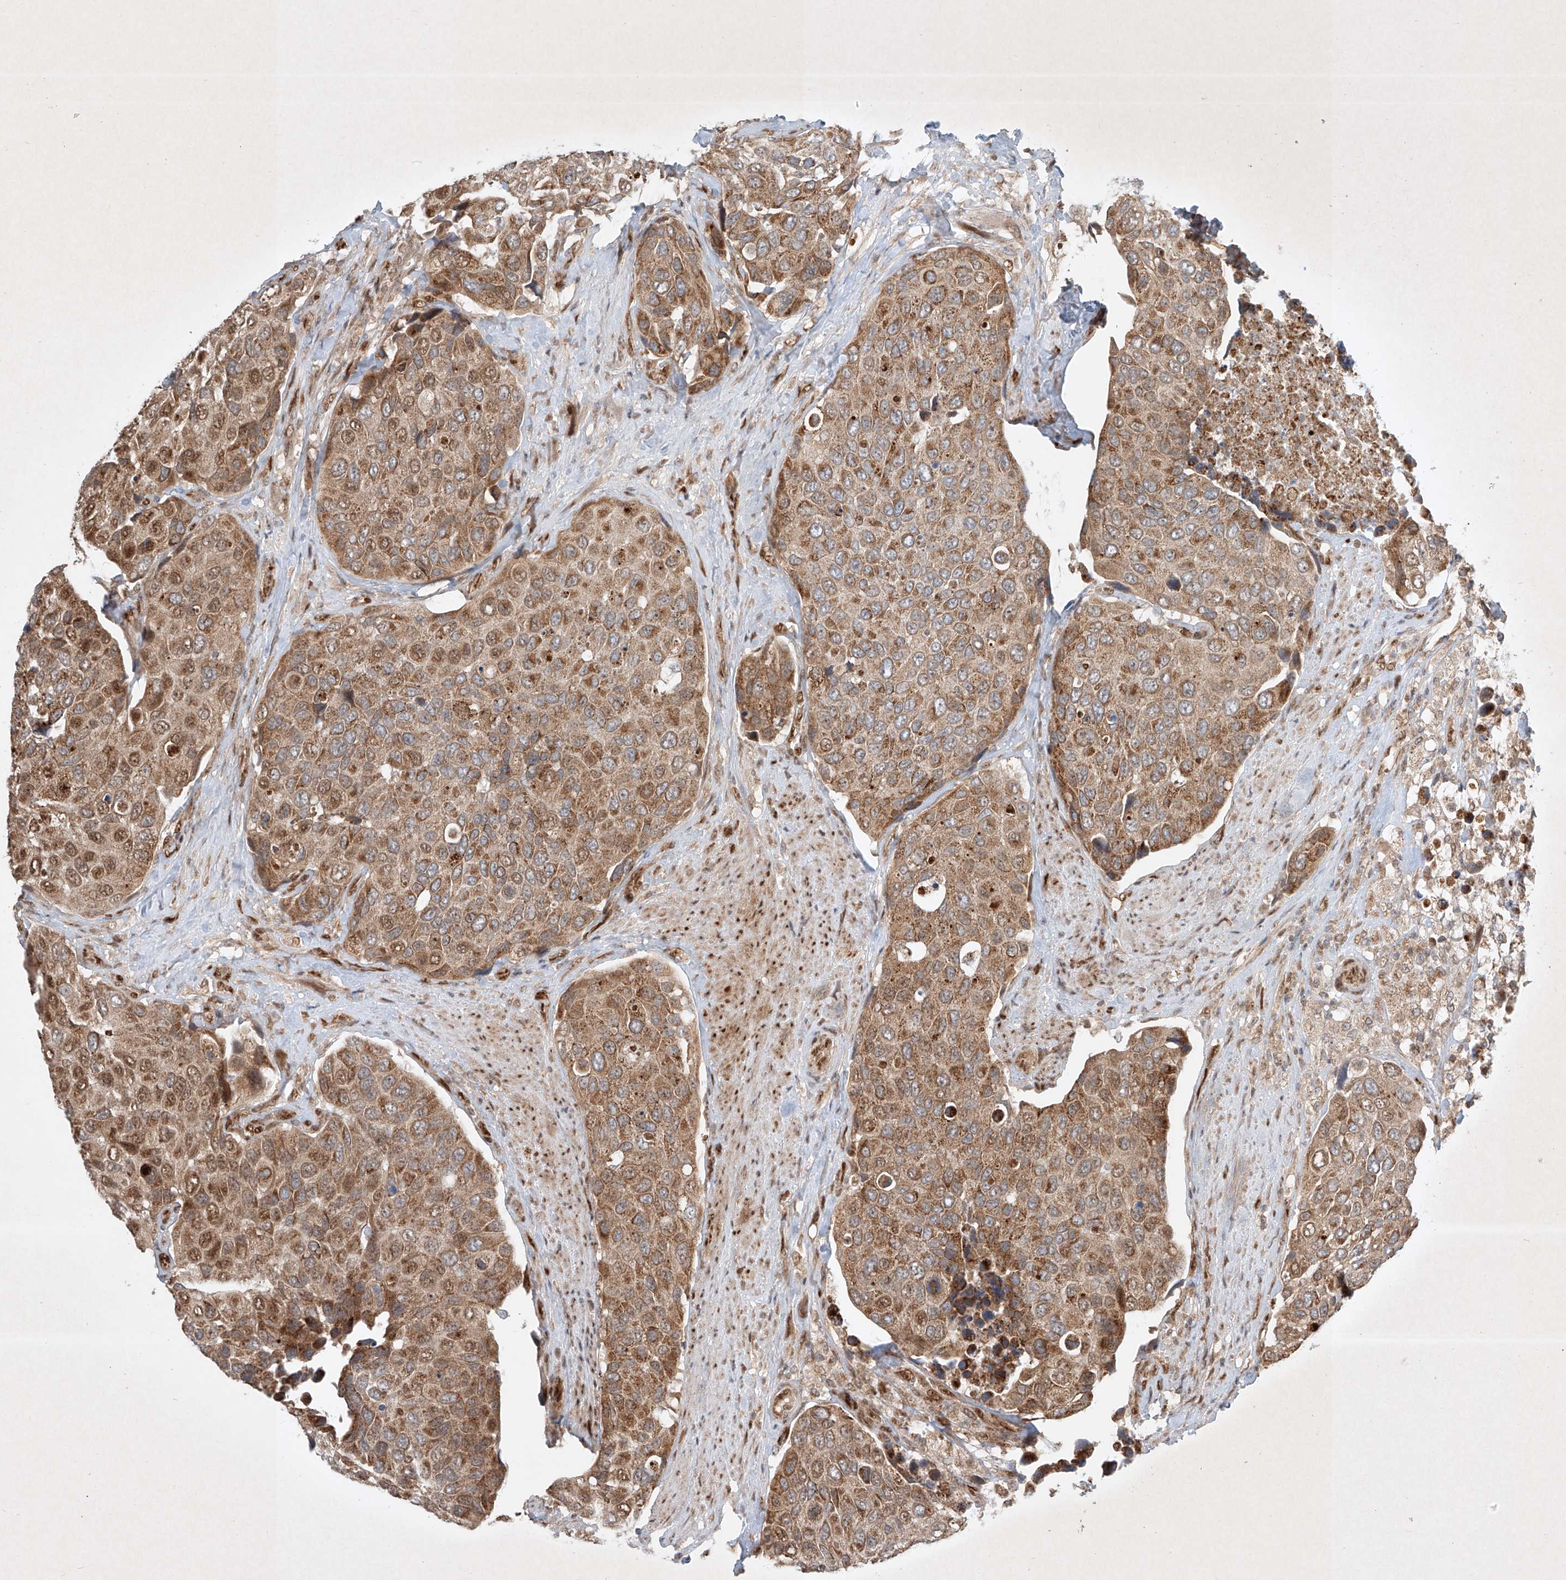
{"staining": {"intensity": "moderate", "quantity": ">75%", "location": "cytoplasmic/membranous,nuclear"}, "tissue": "urothelial cancer", "cell_type": "Tumor cells", "image_type": "cancer", "snomed": [{"axis": "morphology", "description": "Urothelial carcinoma, High grade"}, {"axis": "topography", "description": "Urinary bladder"}], "caption": "A medium amount of moderate cytoplasmic/membranous and nuclear staining is identified in approximately >75% of tumor cells in high-grade urothelial carcinoma tissue.", "gene": "EPG5", "patient": {"sex": "male", "age": 74}}